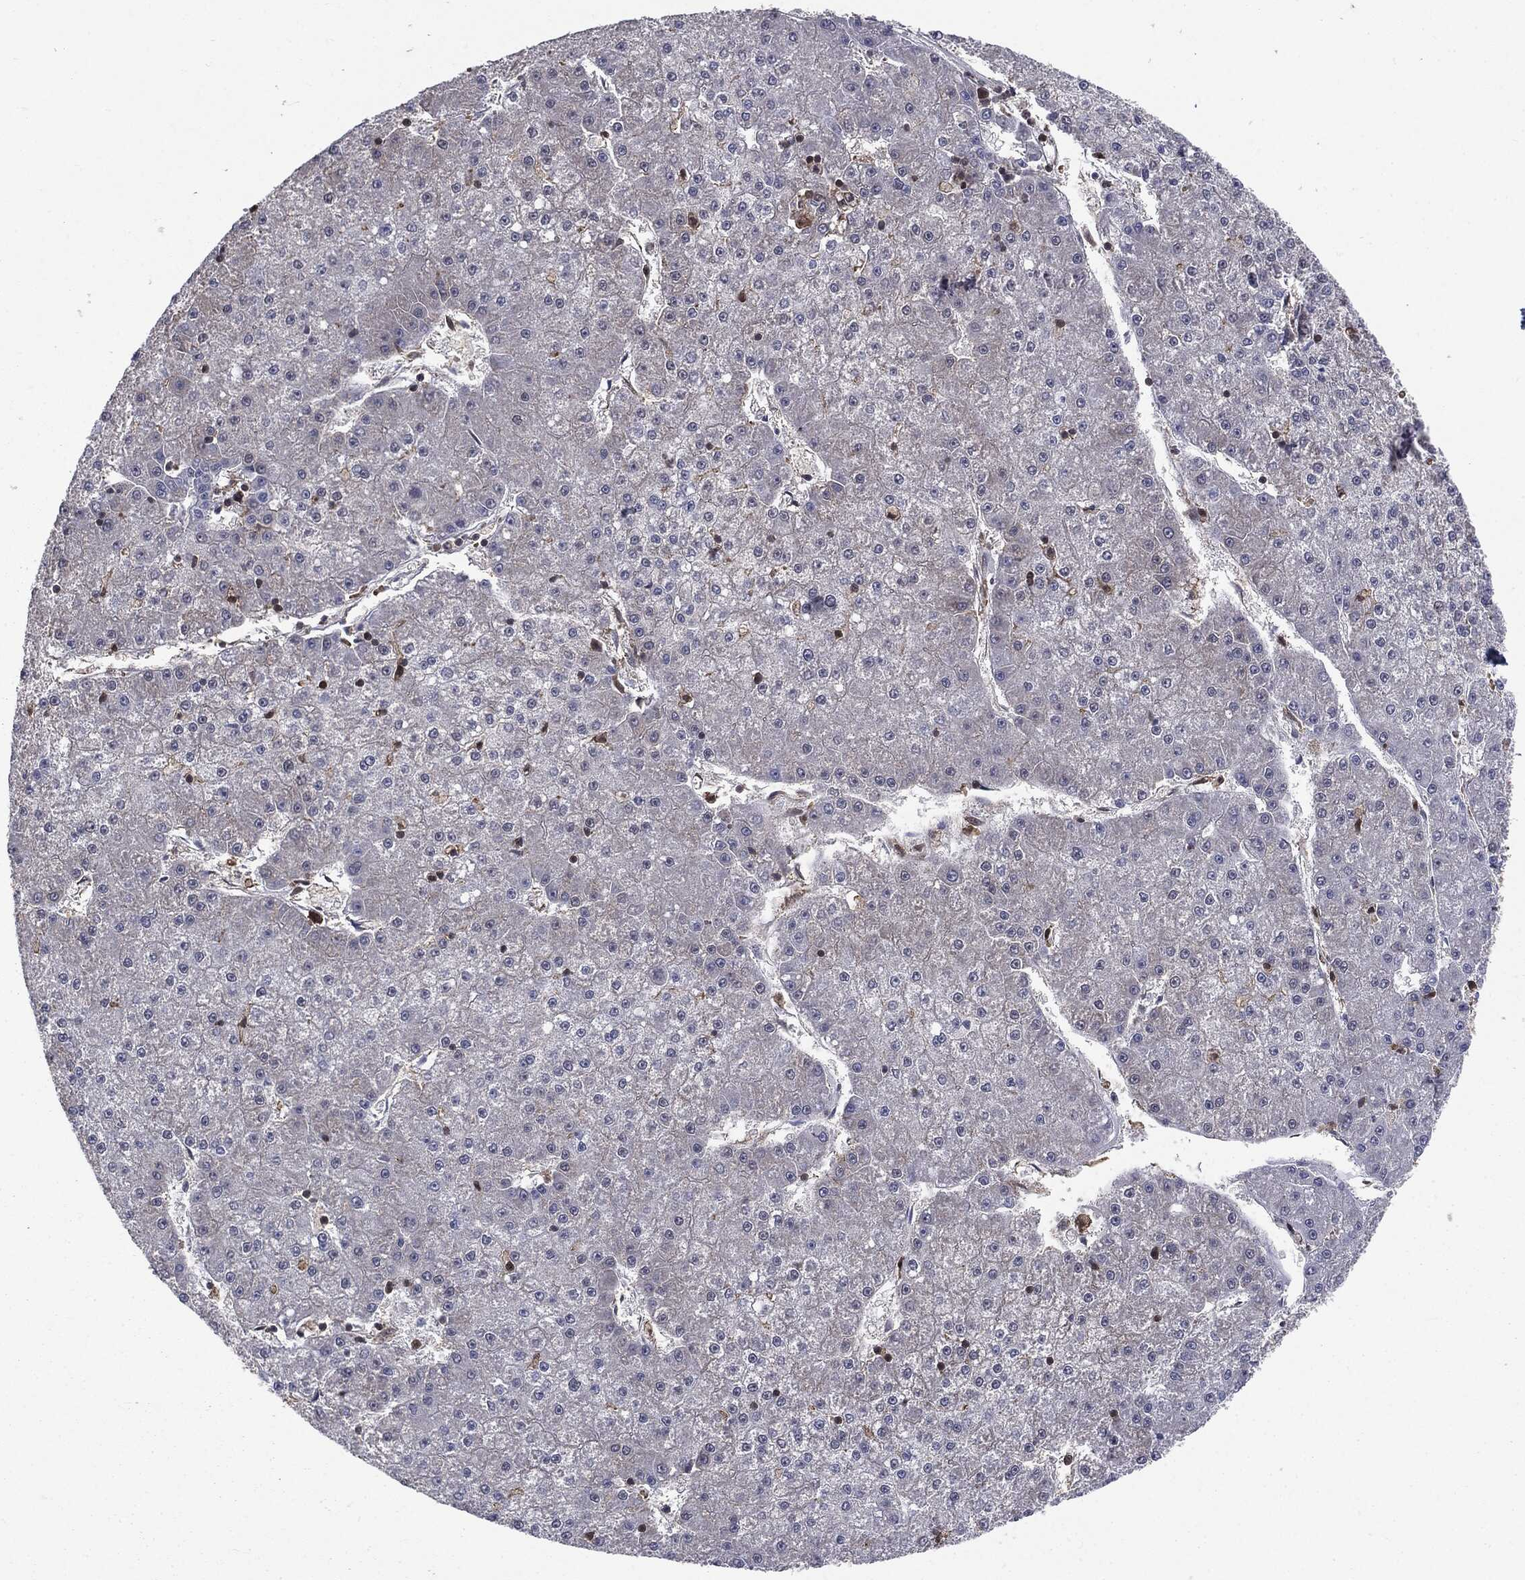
{"staining": {"intensity": "negative", "quantity": "none", "location": "none"}, "tissue": "liver cancer", "cell_type": "Tumor cells", "image_type": "cancer", "snomed": [{"axis": "morphology", "description": "Carcinoma, Hepatocellular, NOS"}, {"axis": "topography", "description": "Liver"}], "caption": "There is no significant positivity in tumor cells of hepatocellular carcinoma (liver).", "gene": "PTPA", "patient": {"sex": "male", "age": 73}}